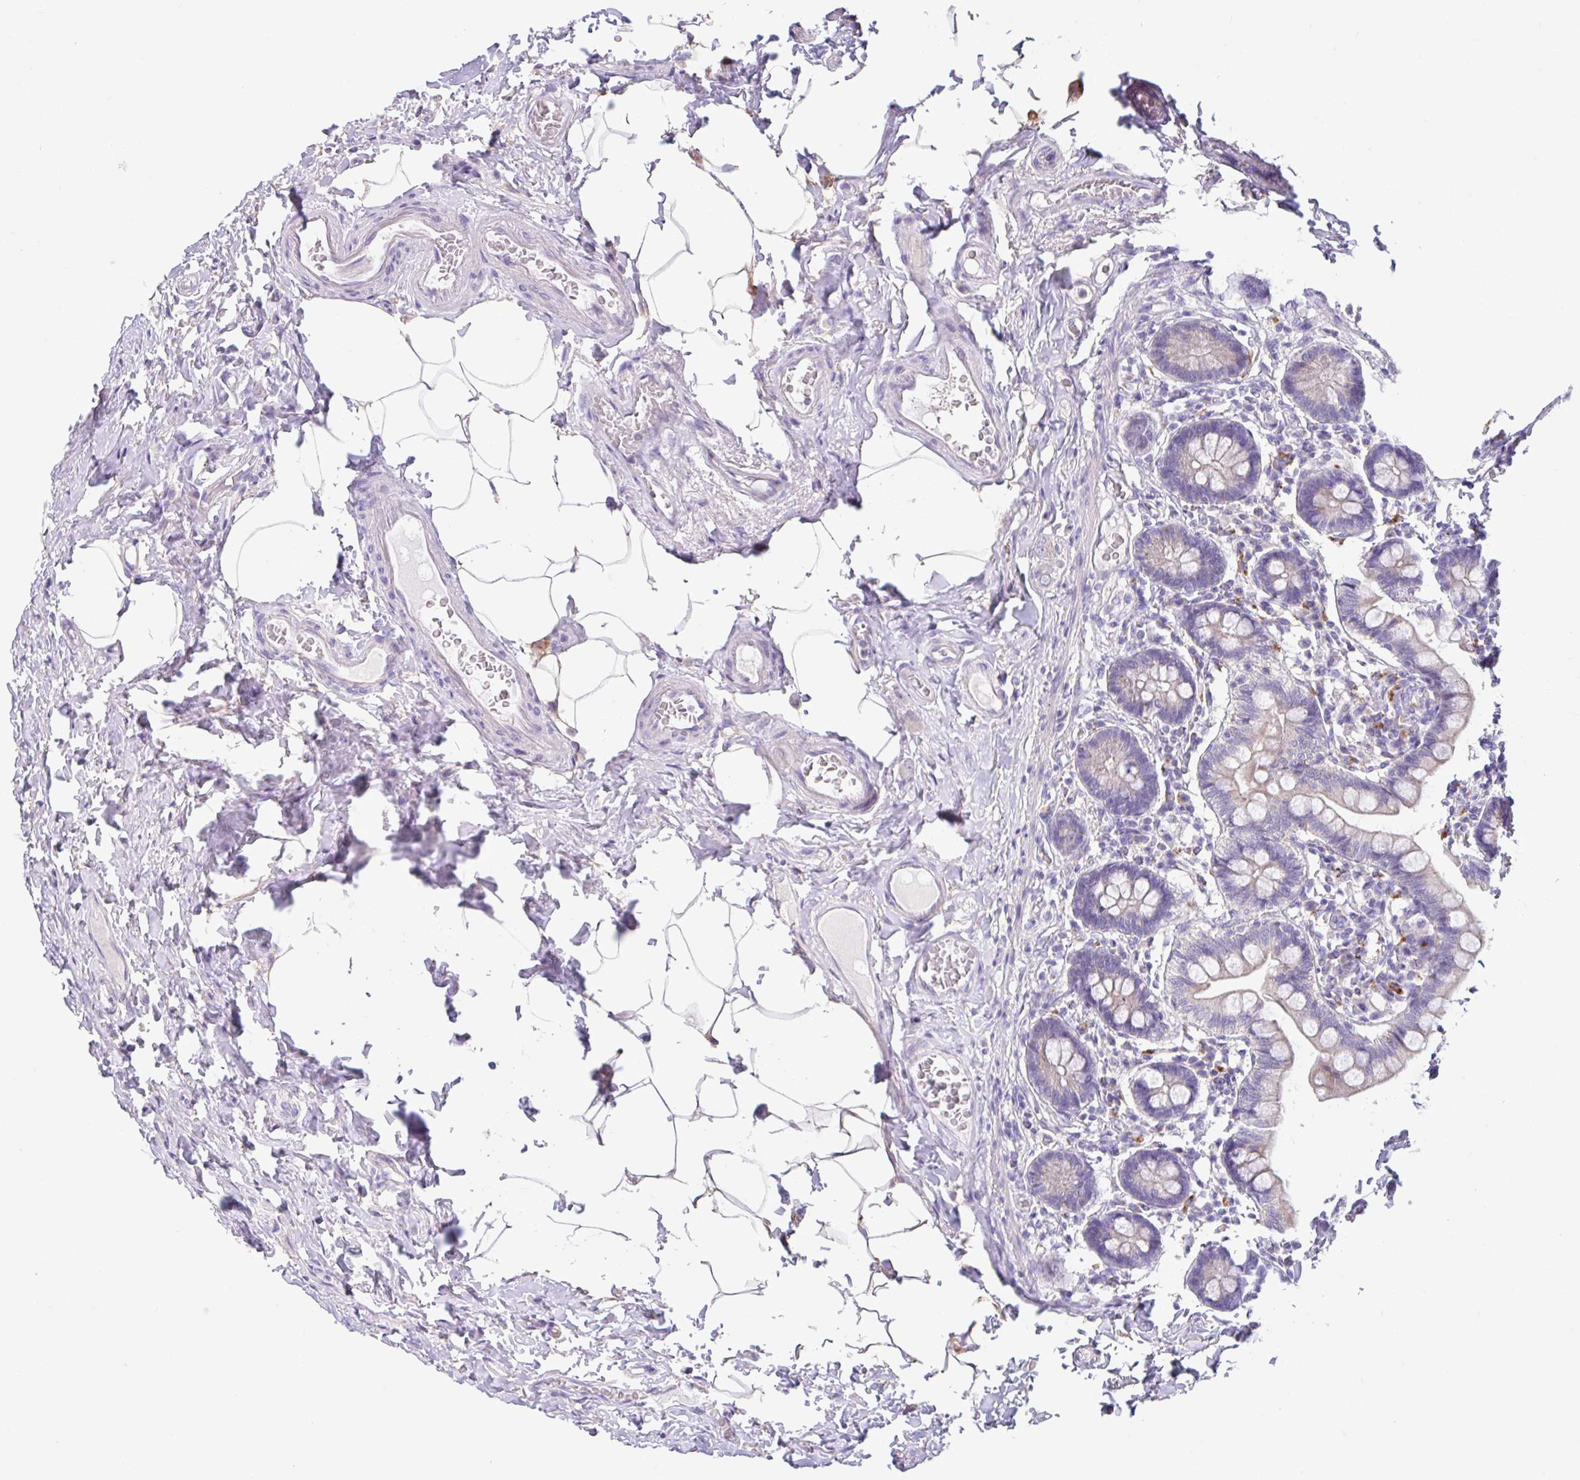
{"staining": {"intensity": "weak", "quantity": "25%-75%", "location": "cytoplasmic/membranous"}, "tissue": "small intestine", "cell_type": "Glandular cells", "image_type": "normal", "snomed": [{"axis": "morphology", "description": "Normal tissue, NOS"}, {"axis": "topography", "description": "Small intestine"}], "caption": "Brown immunohistochemical staining in normal human small intestine exhibits weak cytoplasmic/membranous expression in about 25%-75% of glandular cells.", "gene": "ZNF33A", "patient": {"sex": "female", "age": 64}}